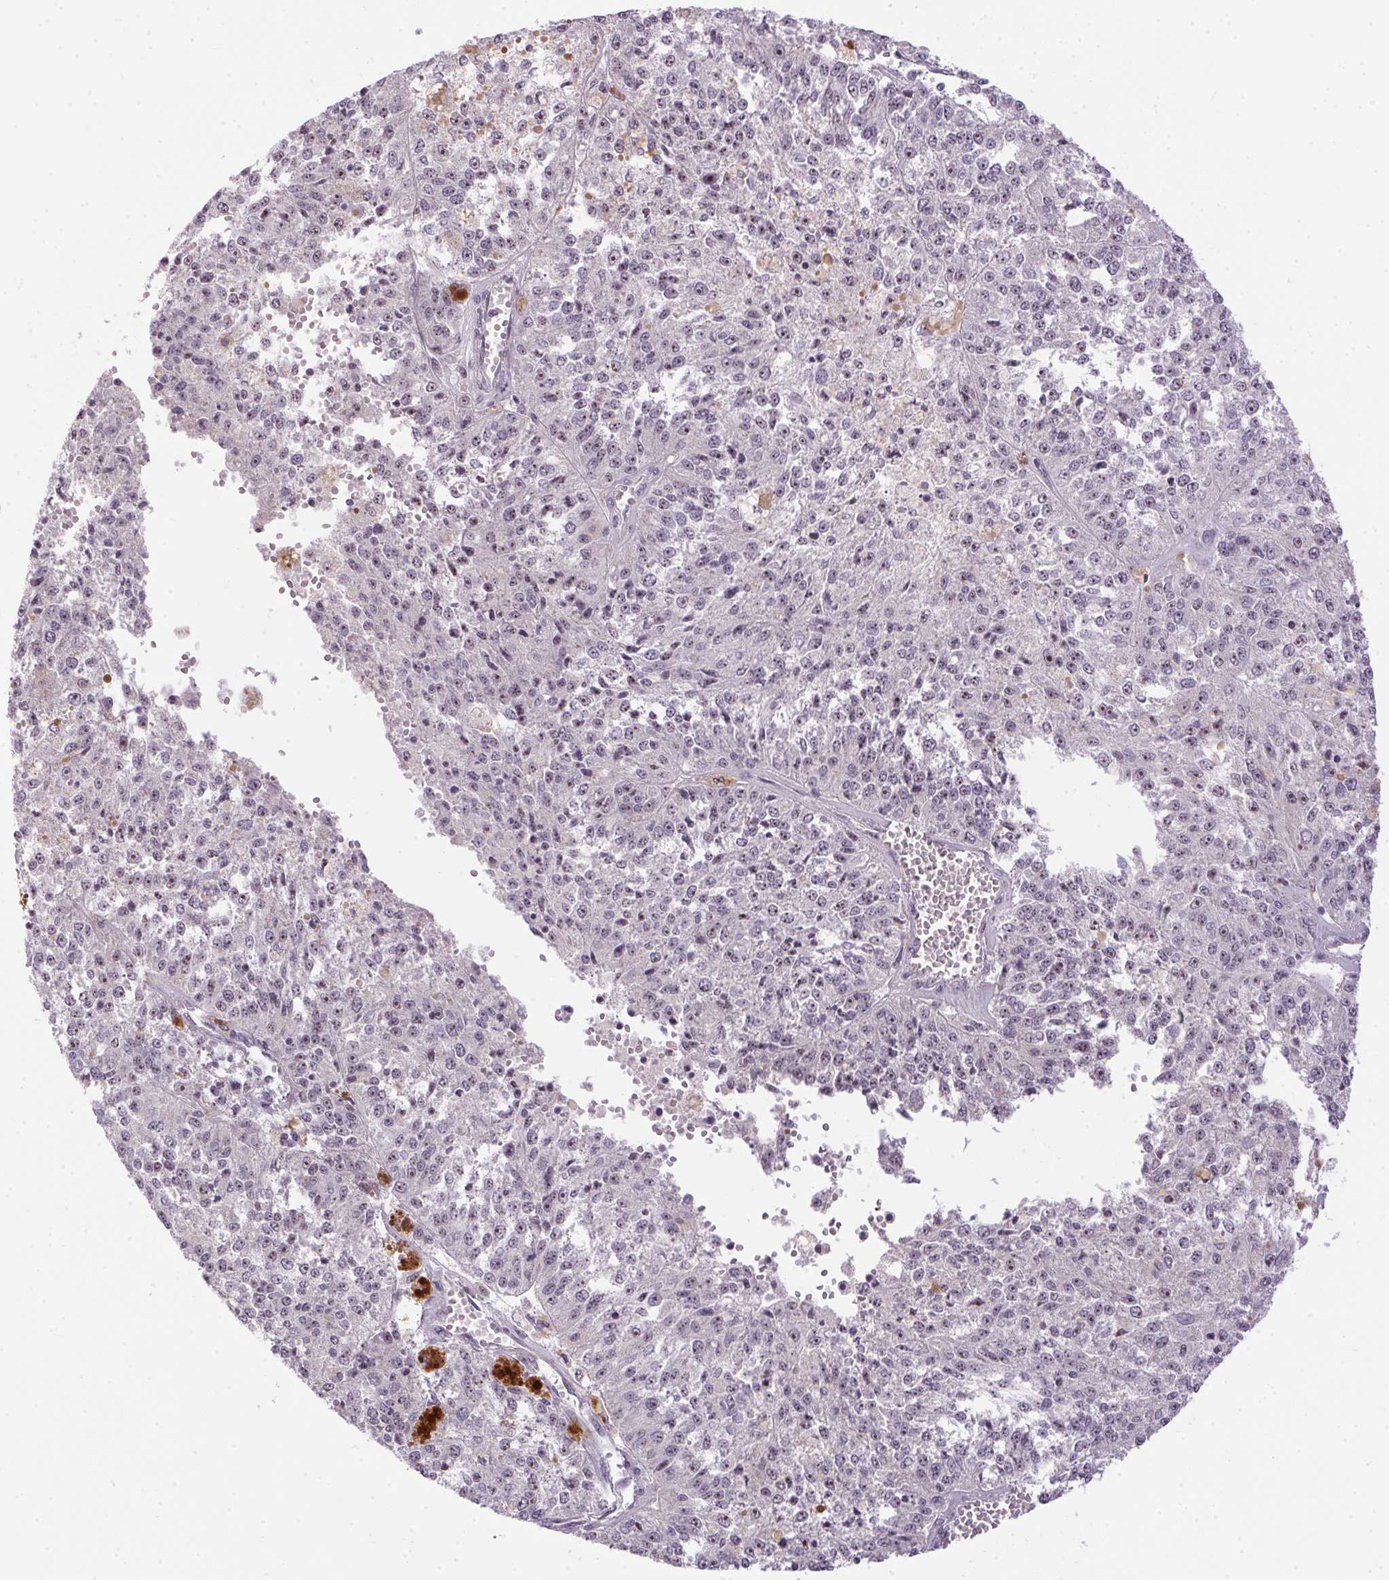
{"staining": {"intensity": "weak", "quantity": ">75%", "location": "nuclear"}, "tissue": "melanoma", "cell_type": "Tumor cells", "image_type": "cancer", "snomed": [{"axis": "morphology", "description": "Malignant melanoma, Metastatic site"}, {"axis": "topography", "description": "Lymph node"}], "caption": "Tumor cells exhibit low levels of weak nuclear expression in about >75% of cells in human malignant melanoma (metastatic site).", "gene": "BATF2", "patient": {"sex": "female", "age": 64}}